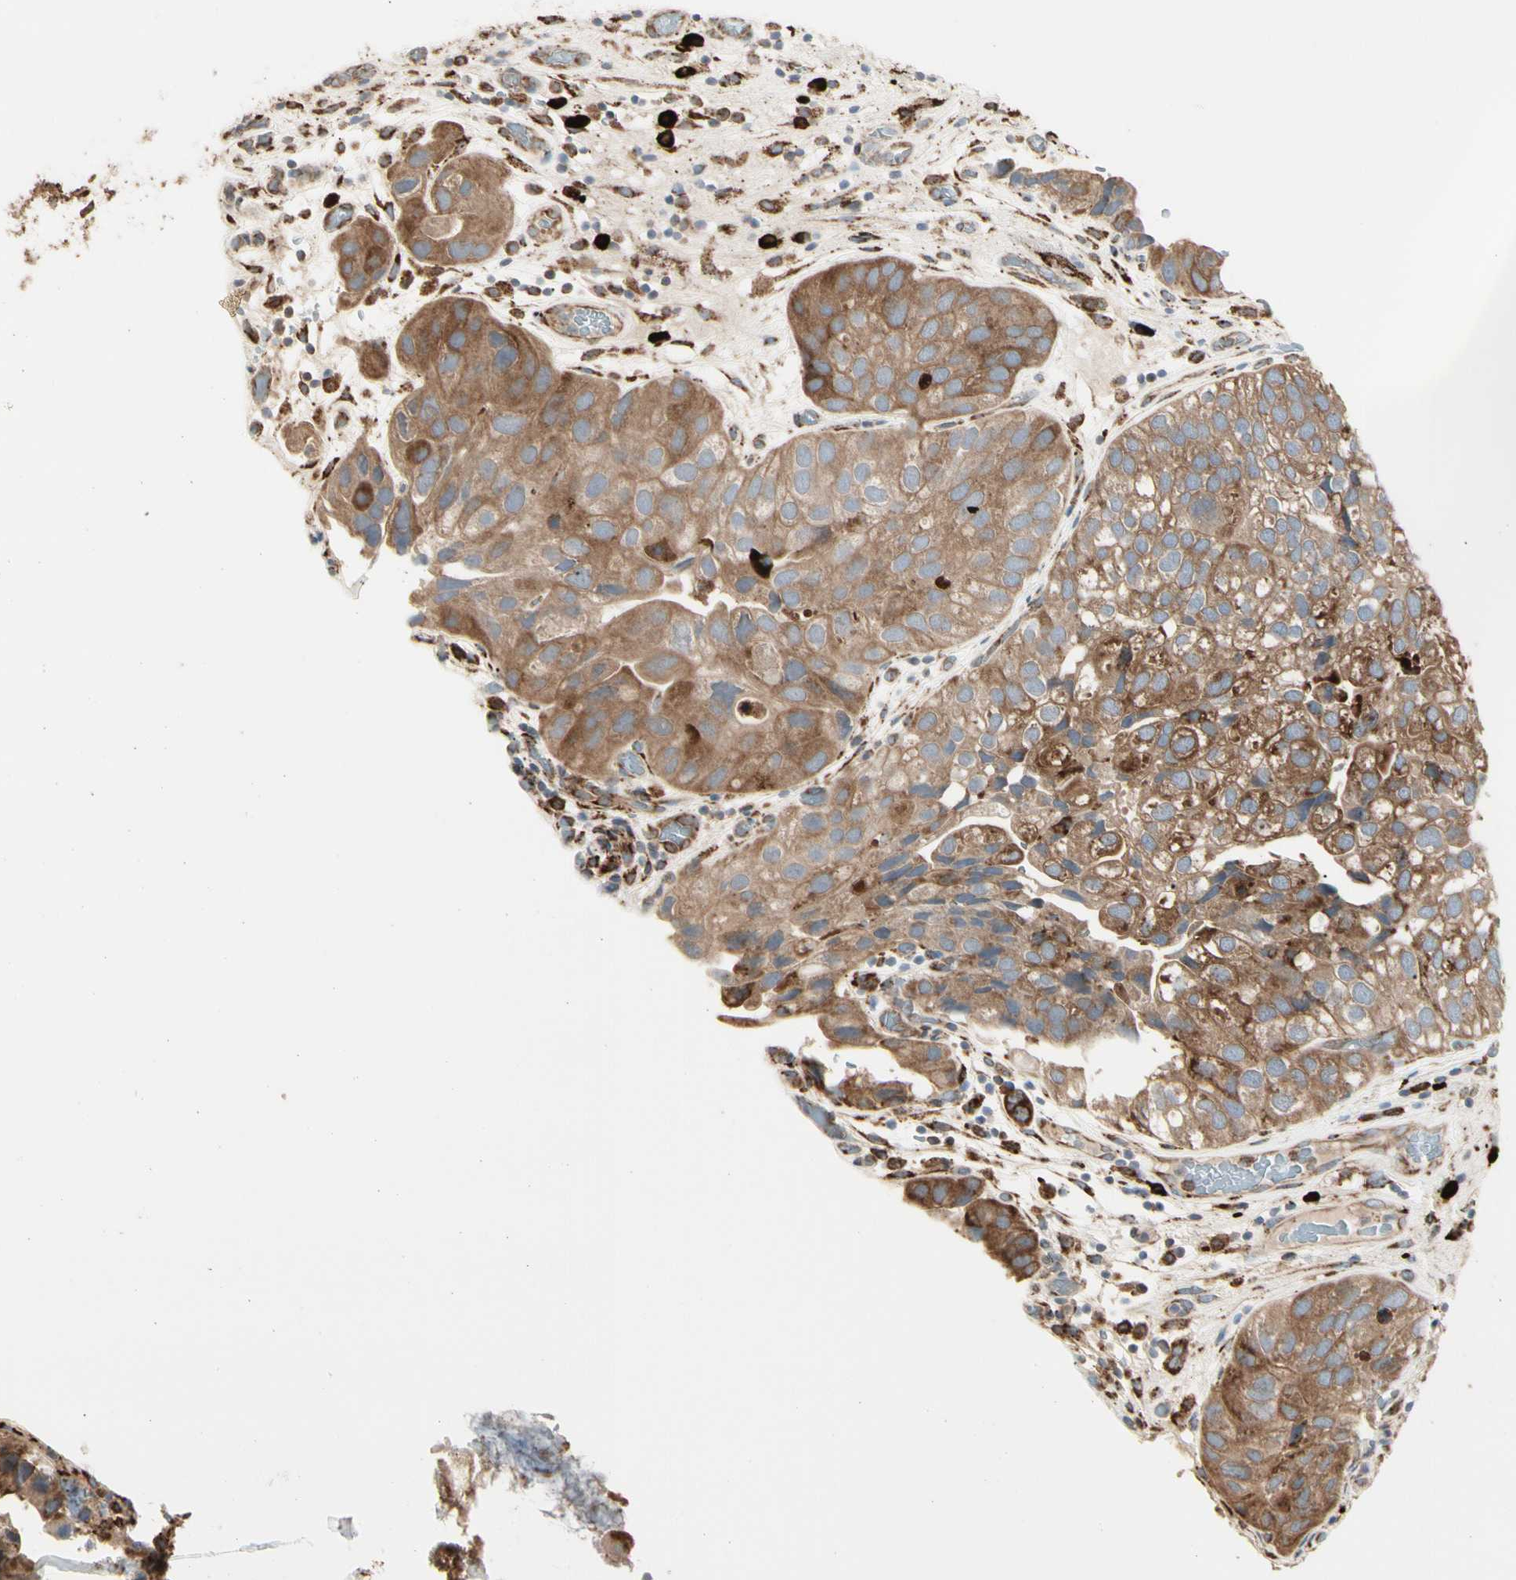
{"staining": {"intensity": "moderate", "quantity": ">75%", "location": "cytoplasmic/membranous"}, "tissue": "urothelial cancer", "cell_type": "Tumor cells", "image_type": "cancer", "snomed": [{"axis": "morphology", "description": "Urothelial carcinoma, High grade"}, {"axis": "topography", "description": "Urinary bladder"}], "caption": "Immunohistochemical staining of high-grade urothelial carcinoma displays medium levels of moderate cytoplasmic/membranous staining in approximately >75% of tumor cells. The staining is performed using DAB (3,3'-diaminobenzidine) brown chromogen to label protein expression. The nuclei are counter-stained blue using hematoxylin.", "gene": "HSP90B1", "patient": {"sex": "female", "age": 64}}